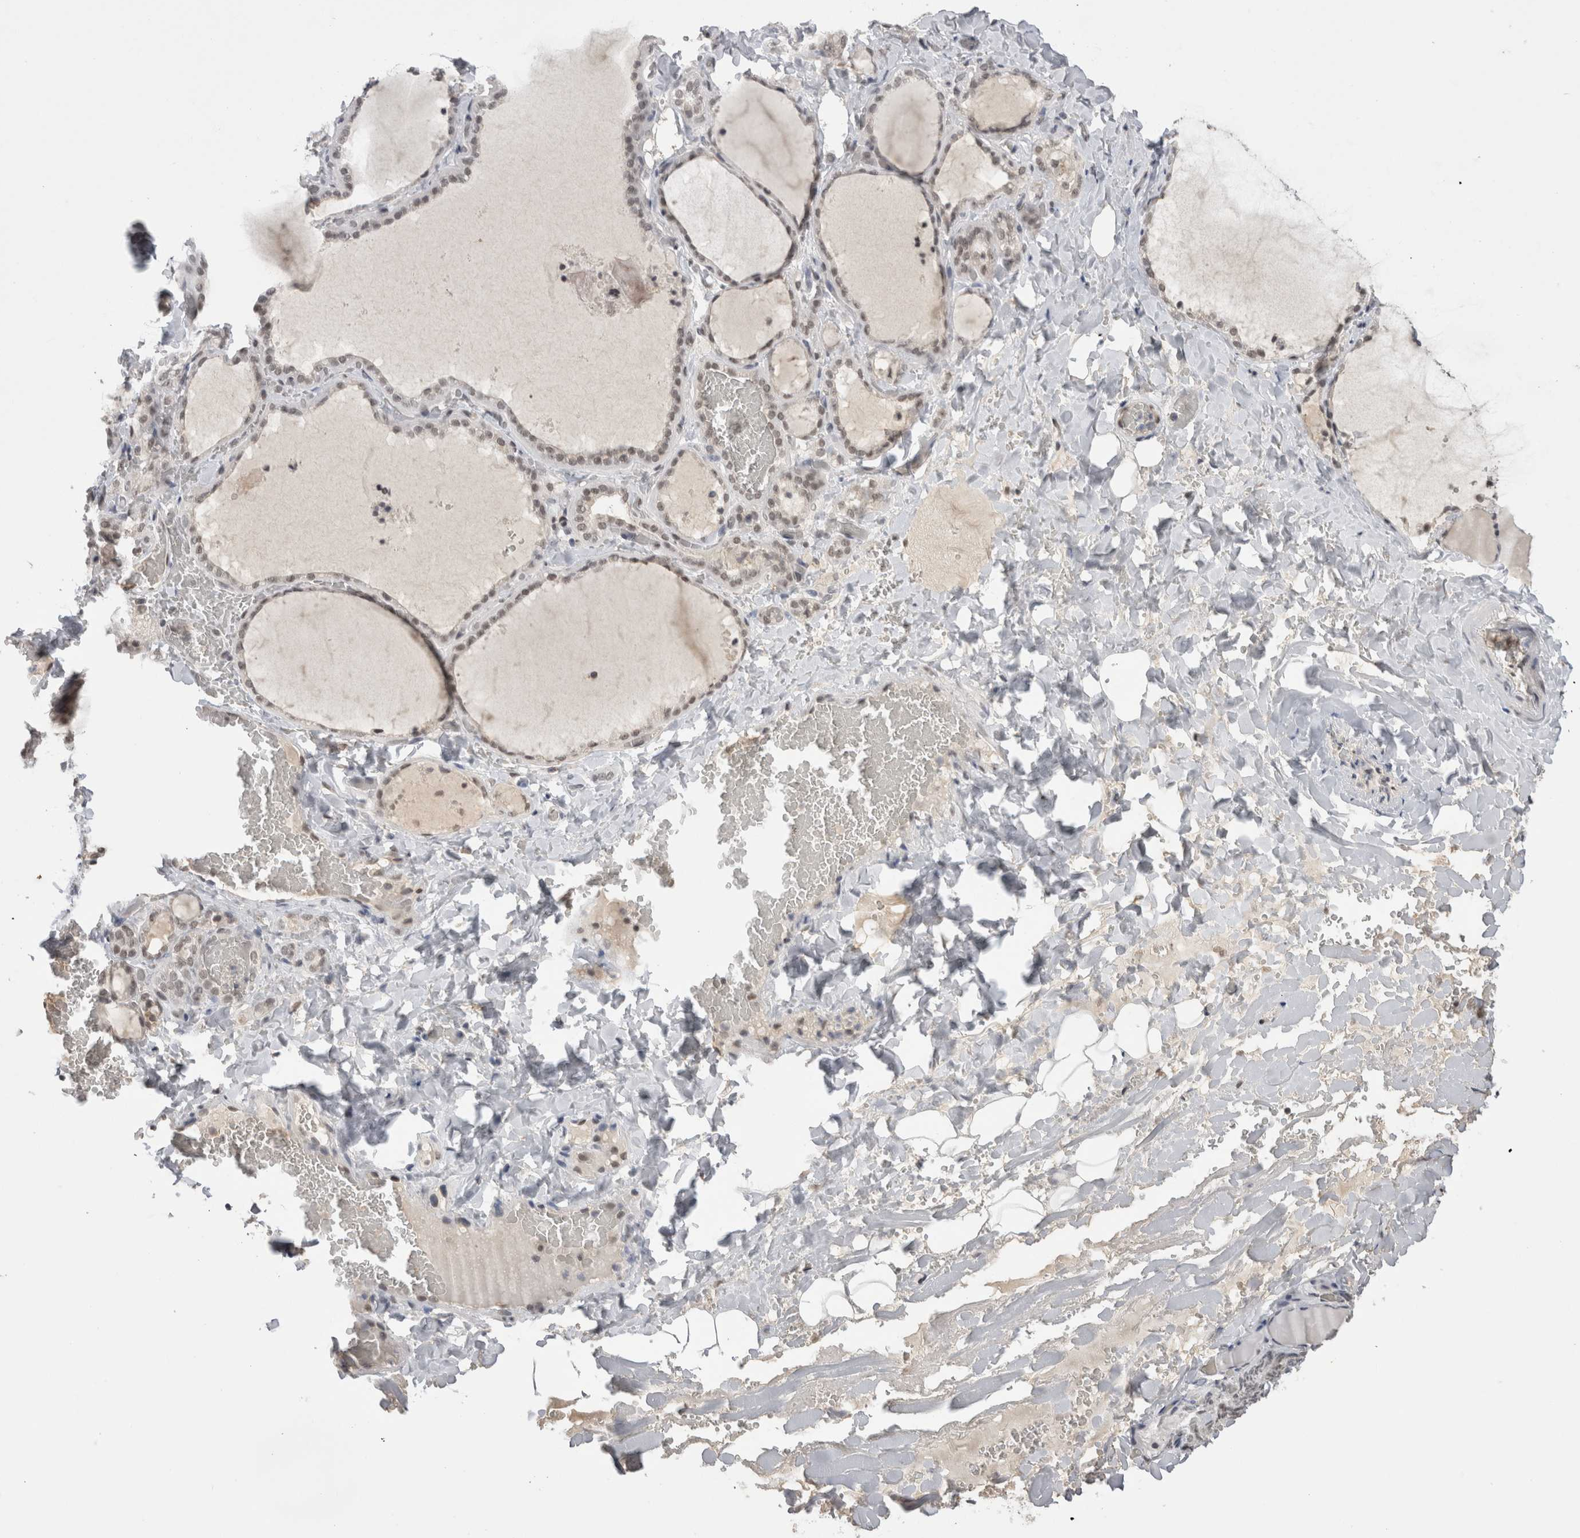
{"staining": {"intensity": "weak", "quantity": "25%-75%", "location": "nuclear"}, "tissue": "thyroid gland", "cell_type": "Glandular cells", "image_type": "normal", "snomed": [{"axis": "morphology", "description": "Normal tissue, NOS"}, {"axis": "topography", "description": "Thyroid gland"}], "caption": "An IHC micrograph of normal tissue is shown. Protein staining in brown highlights weak nuclear positivity in thyroid gland within glandular cells.", "gene": "DAXX", "patient": {"sex": "female", "age": 22}}